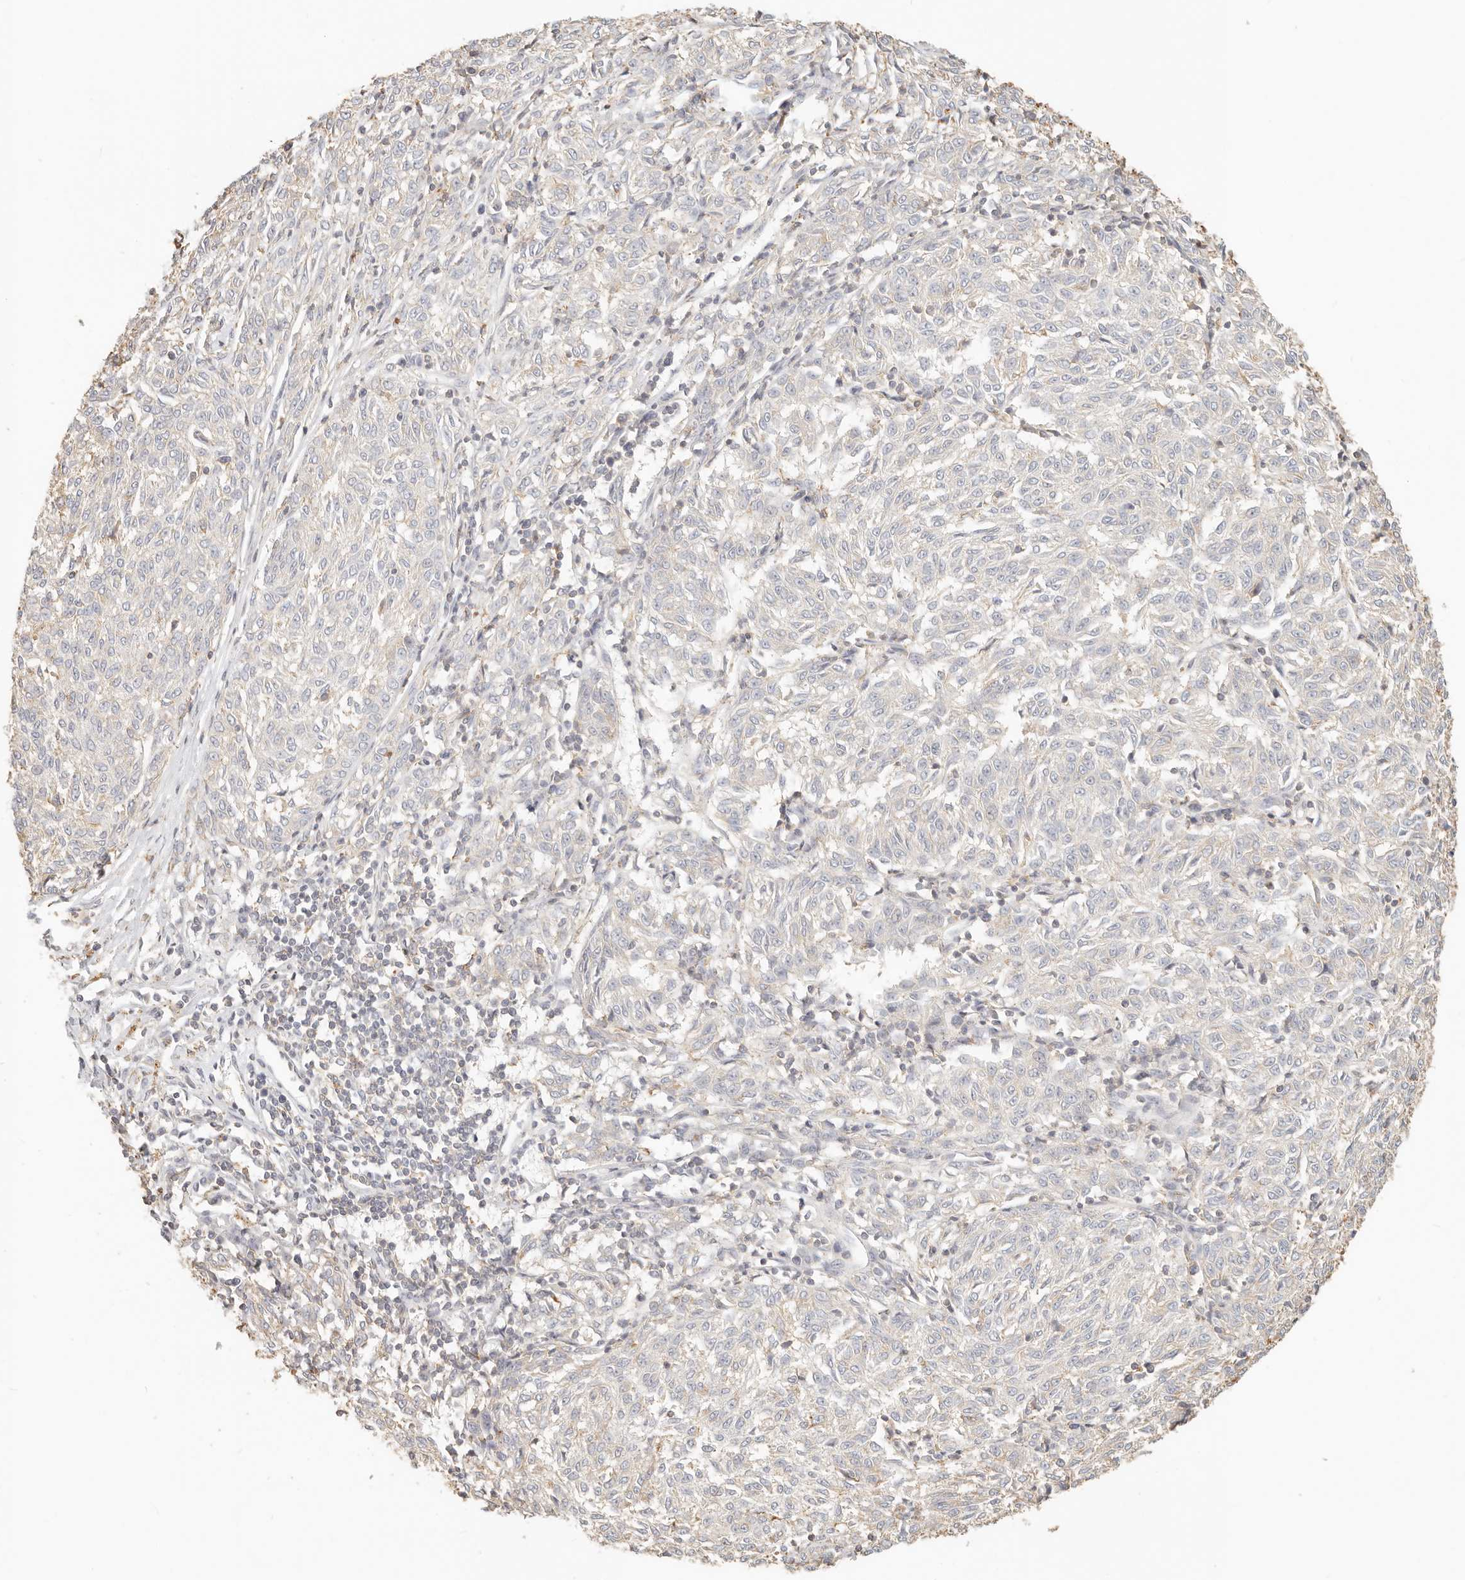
{"staining": {"intensity": "negative", "quantity": "none", "location": "none"}, "tissue": "melanoma", "cell_type": "Tumor cells", "image_type": "cancer", "snomed": [{"axis": "morphology", "description": "Malignant melanoma, NOS"}, {"axis": "topography", "description": "Skin"}], "caption": "Malignant melanoma was stained to show a protein in brown. There is no significant positivity in tumor cells. (Immunohistochemistry, brightfield microscopy, high magnification).", "gene": "CNMD", "patient": {"sex": "female", "age": 72}}